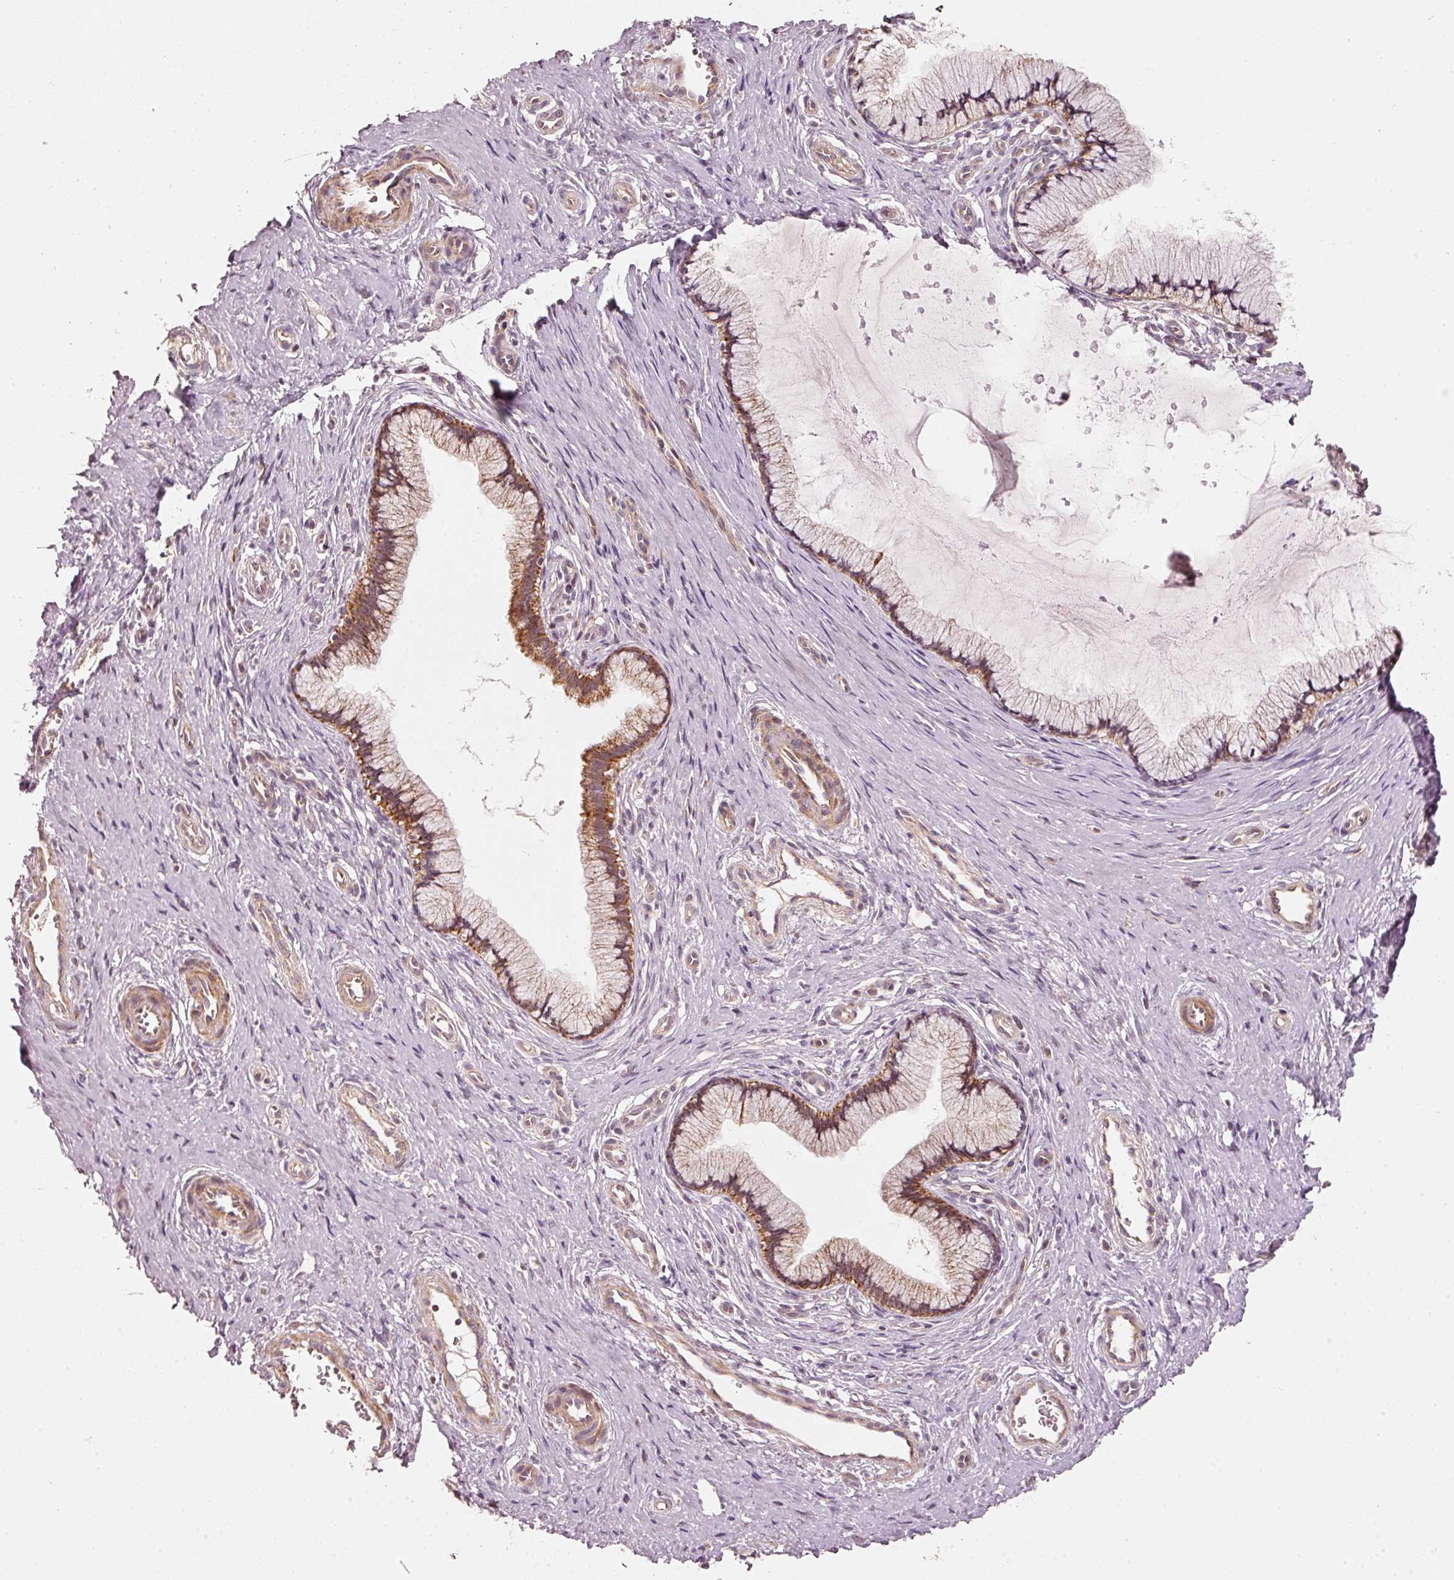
{"staining": {"intensity": "moderate", "quantity": ">75%", "location": "cytoplasmic/membranous"}, "tissue": "cervix", "cell_type": "Glandular cells", "image_type": "normal", "snomed": [{"axis": "morphology", "description": "Normal tissue, NOS"}, {"axis": "topography", "description": "Cervix"}], "caption": "Protein staining by immunohistochemistry reveals moderate cytoplasmic/membranous positivity in approximately >75% of glandular cells in unremarkable cervix. The protein of interest is shown in brown color, while the nuclei are stained blue.", "gene": "ARHGAP22", "patient": {"sex": "female", "age": 36}}